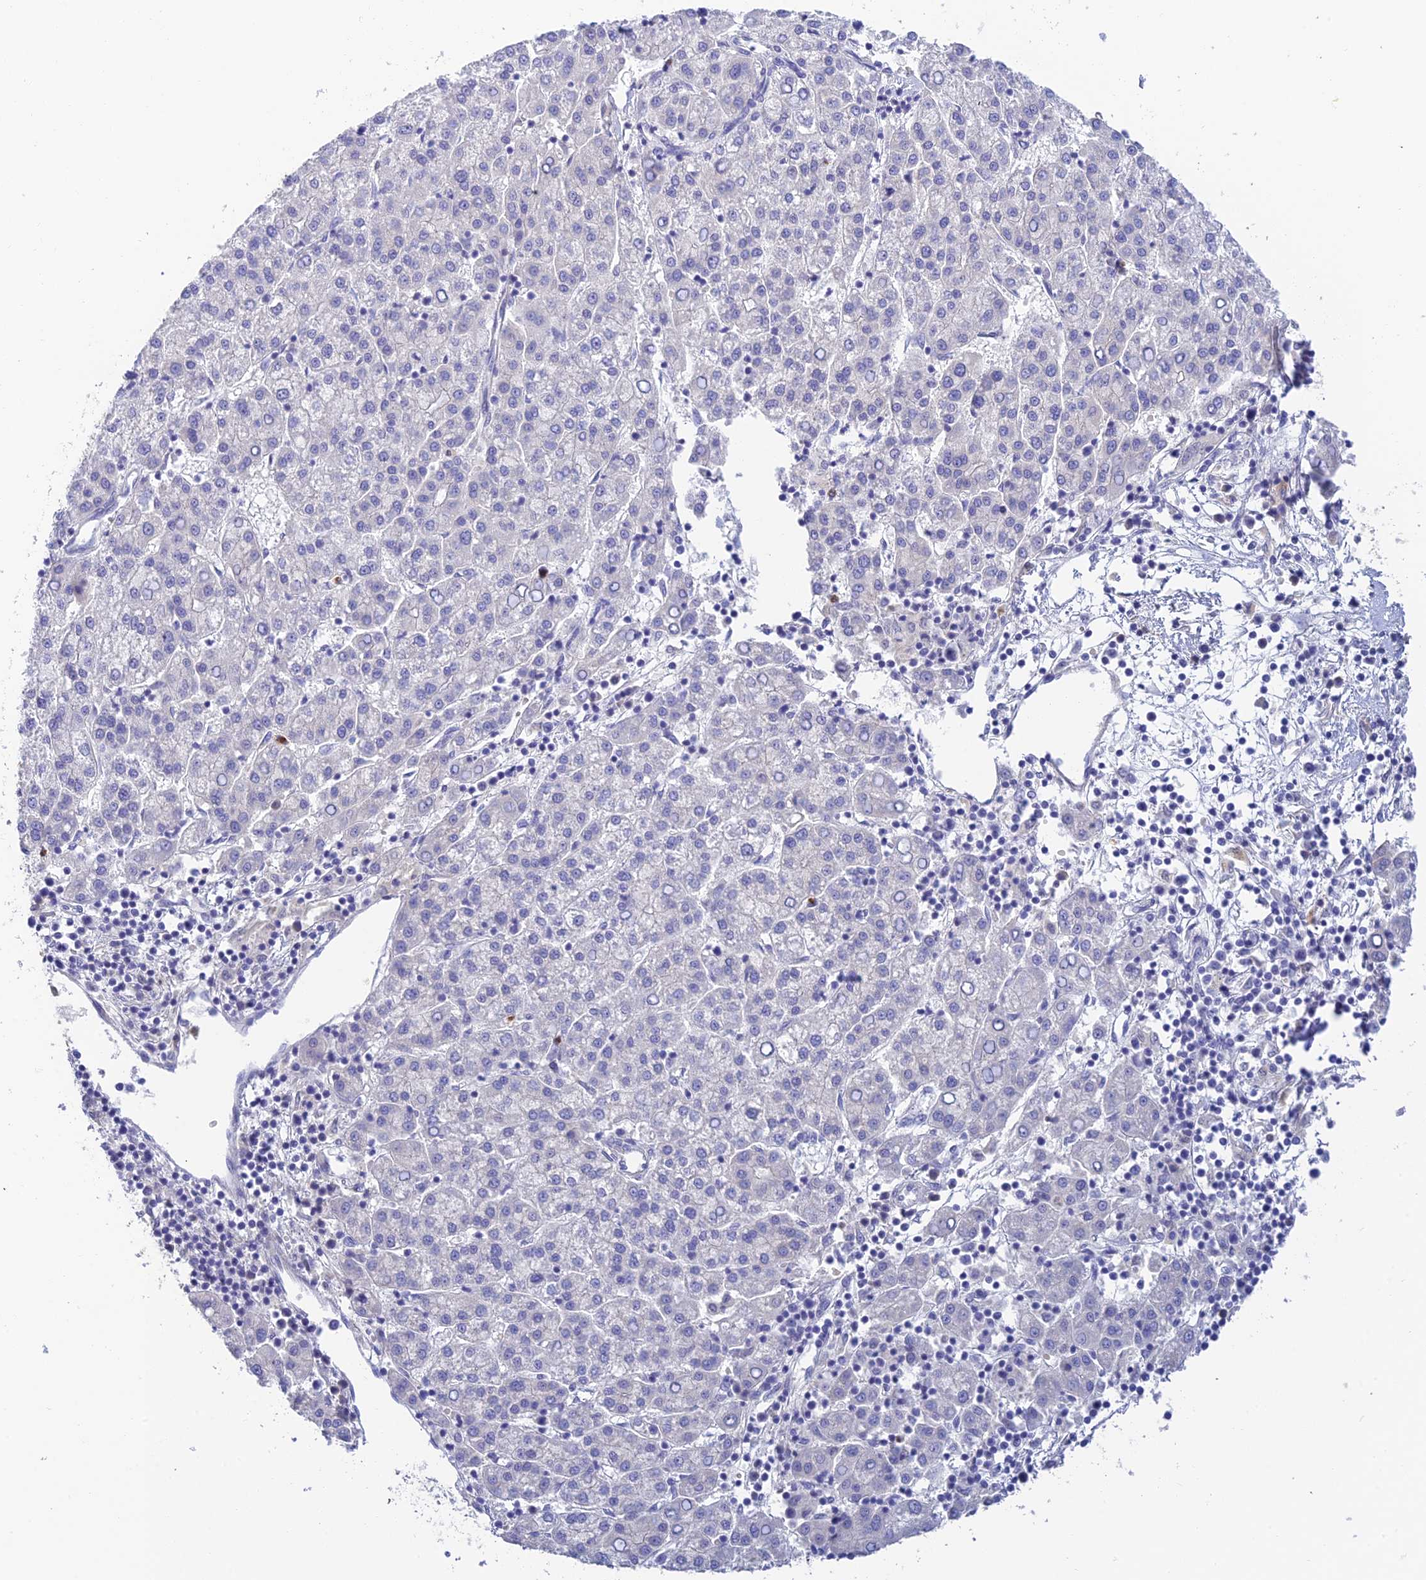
{"staining": {"intensity": "negative", "quantity": "none", "location": "none"}, "tissue": "liver cancer", "cell_type": "Tumor cells", "image_type": "cancer", "snomed": [{"axis": "morphology", "description": "Carcinoma, Hepatocellular, NOS"}, {"axis": "topography", "description": "Liver"}], "caption": "This is a histopathology image of immunohistochemistry (IHC) staining of liver cancer, which shows no expression in tumor cells.", "gene": "INTS13", "patient": {"sex": "female", "age": 58}}